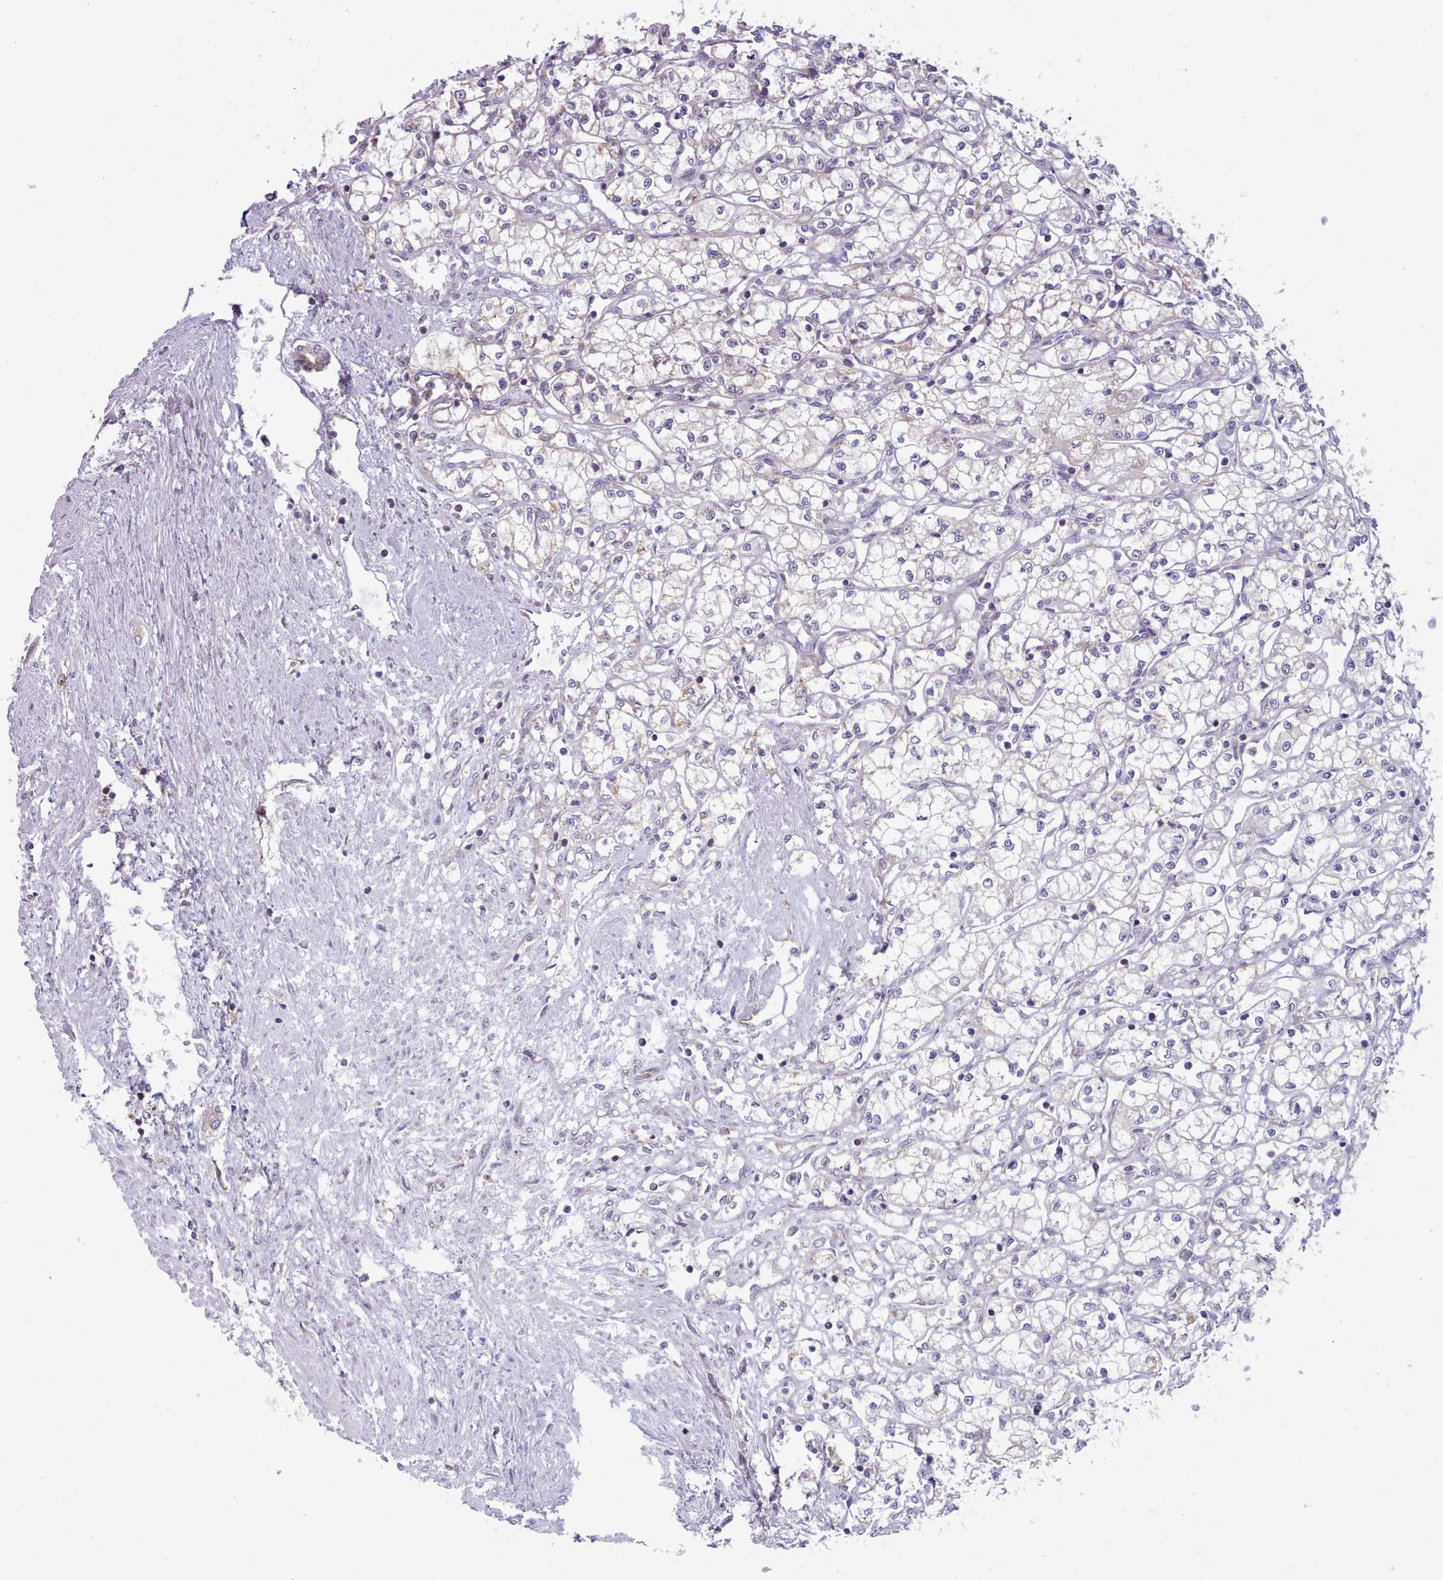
{"staining": {"intensity": "negative", "quantity": "none", "location": "none"}, "tissue": "renal cancer", "cell_type": "Tumor cells", "image_type": "cancer", "snomed": [{"axis": "morphology", "description": "Adenocarcinoma, NOS"}, {"axis": "topography", "description": "Kidney"}], "caption": "Immunohistochemistry of human adenocarcinoma (renal) displays no expression in tumor cells.", "gene": "CRYBG1", "patient": {"sex": "male", "age": 59}}